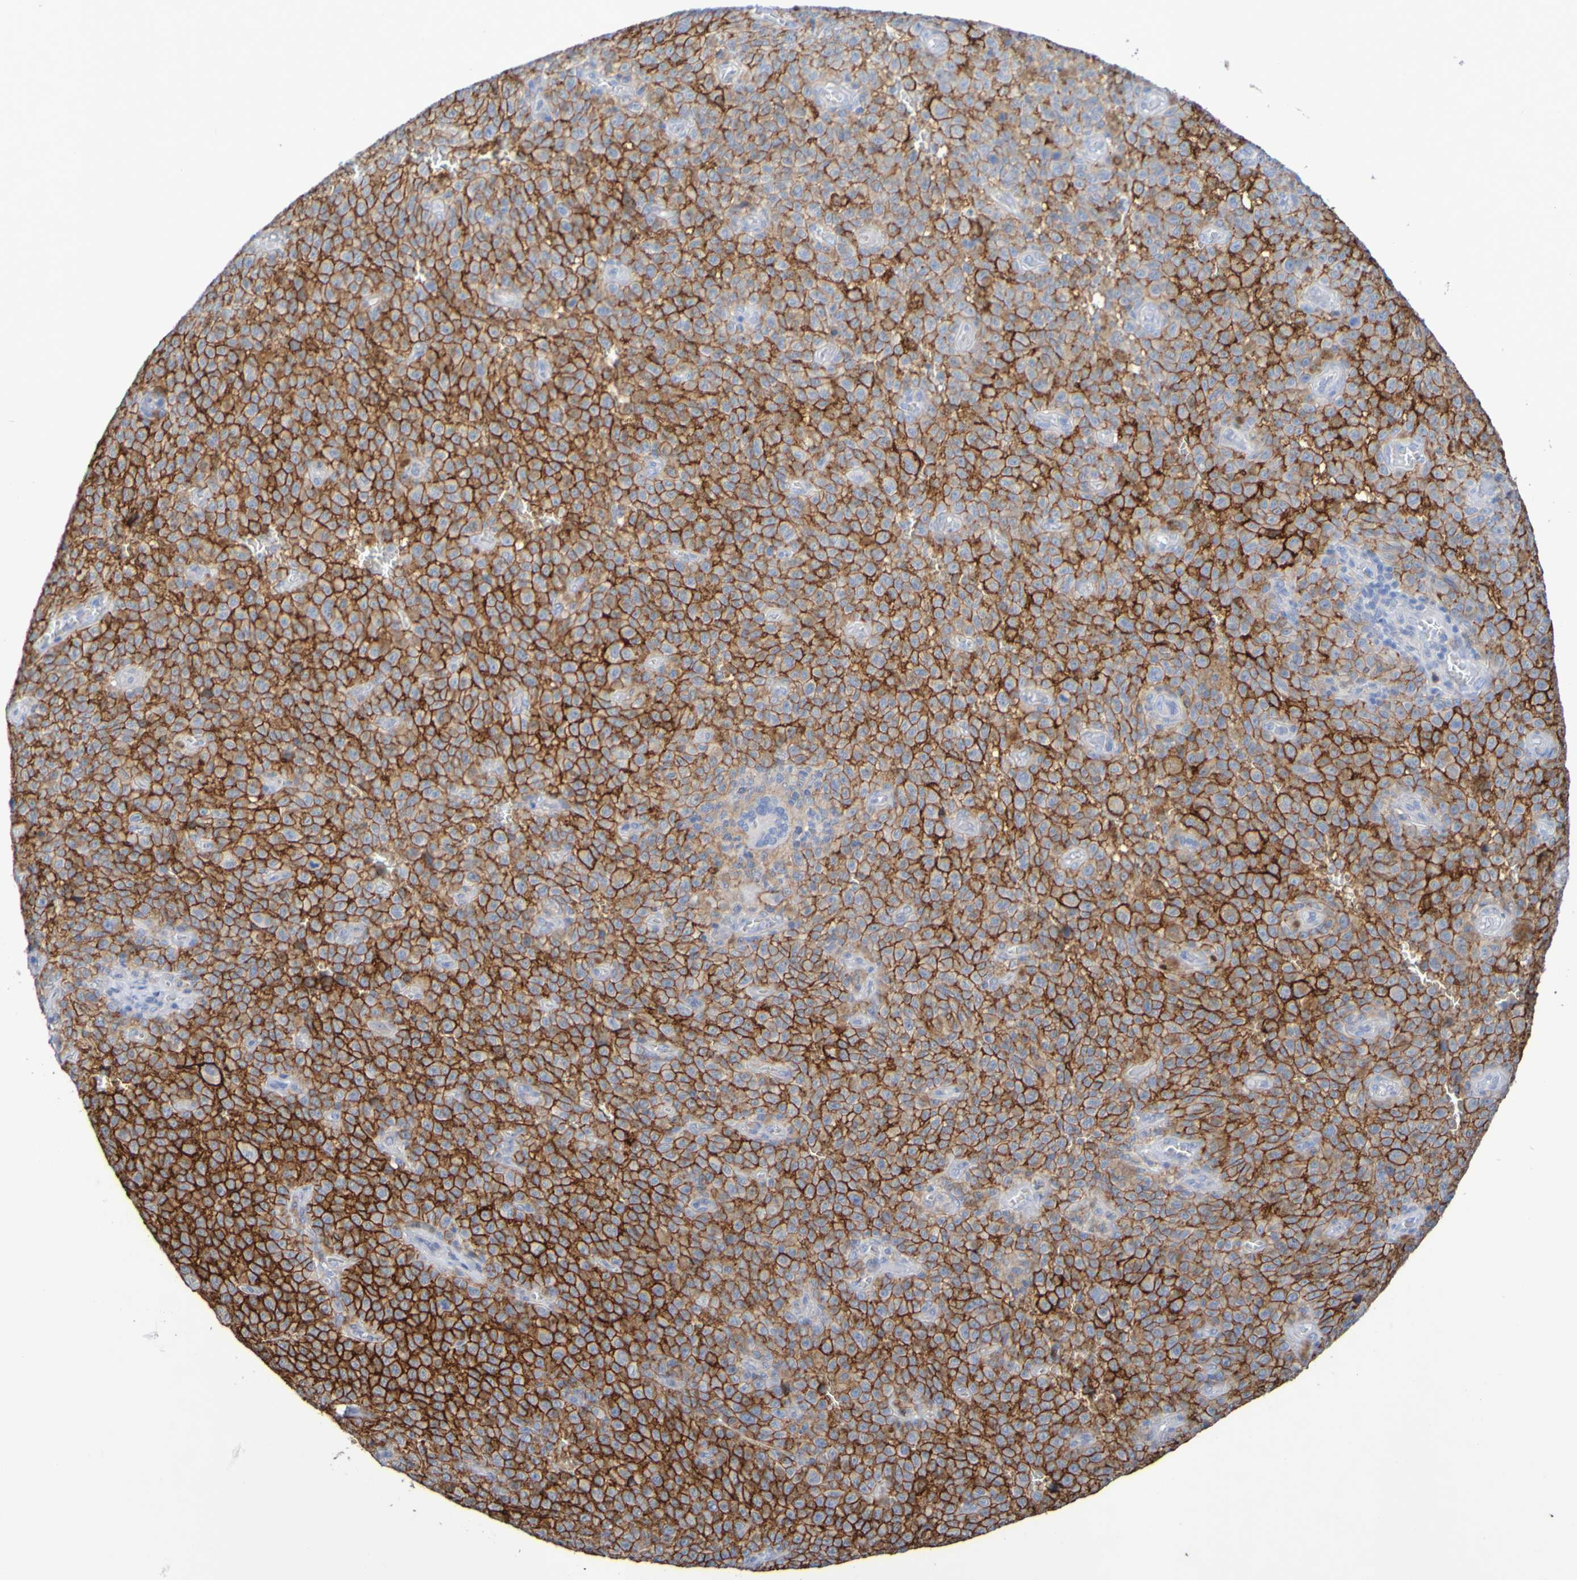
{"staining": {"intensity": "strong", "quantity": ">75%", "location": "cytoplasmic/membranous"}, "tissue": "melanoma", "cell_type": "Tumor cells", "image_type": "cancer", "snomed": [{"axis": "morphology", "description": "Malignant melanoma, NOS"}, {"axis": "topography", "description": "Skin"}], "caption": "High-magnification brightfield microscopy of malignant melanoma stained with DAB (3,3'-diaminobenzidine) (brown) and counterstained with hematoxylin (blue). tumor cells exhibit strong cytoplasmic/membranous positivity is identified in approximately>75% of cells. The protein of interest is shown in brown color, while the nuclei are stained blue.", "gene": "SLC3A2", "patient": {"sex": "female", "age": 82}}